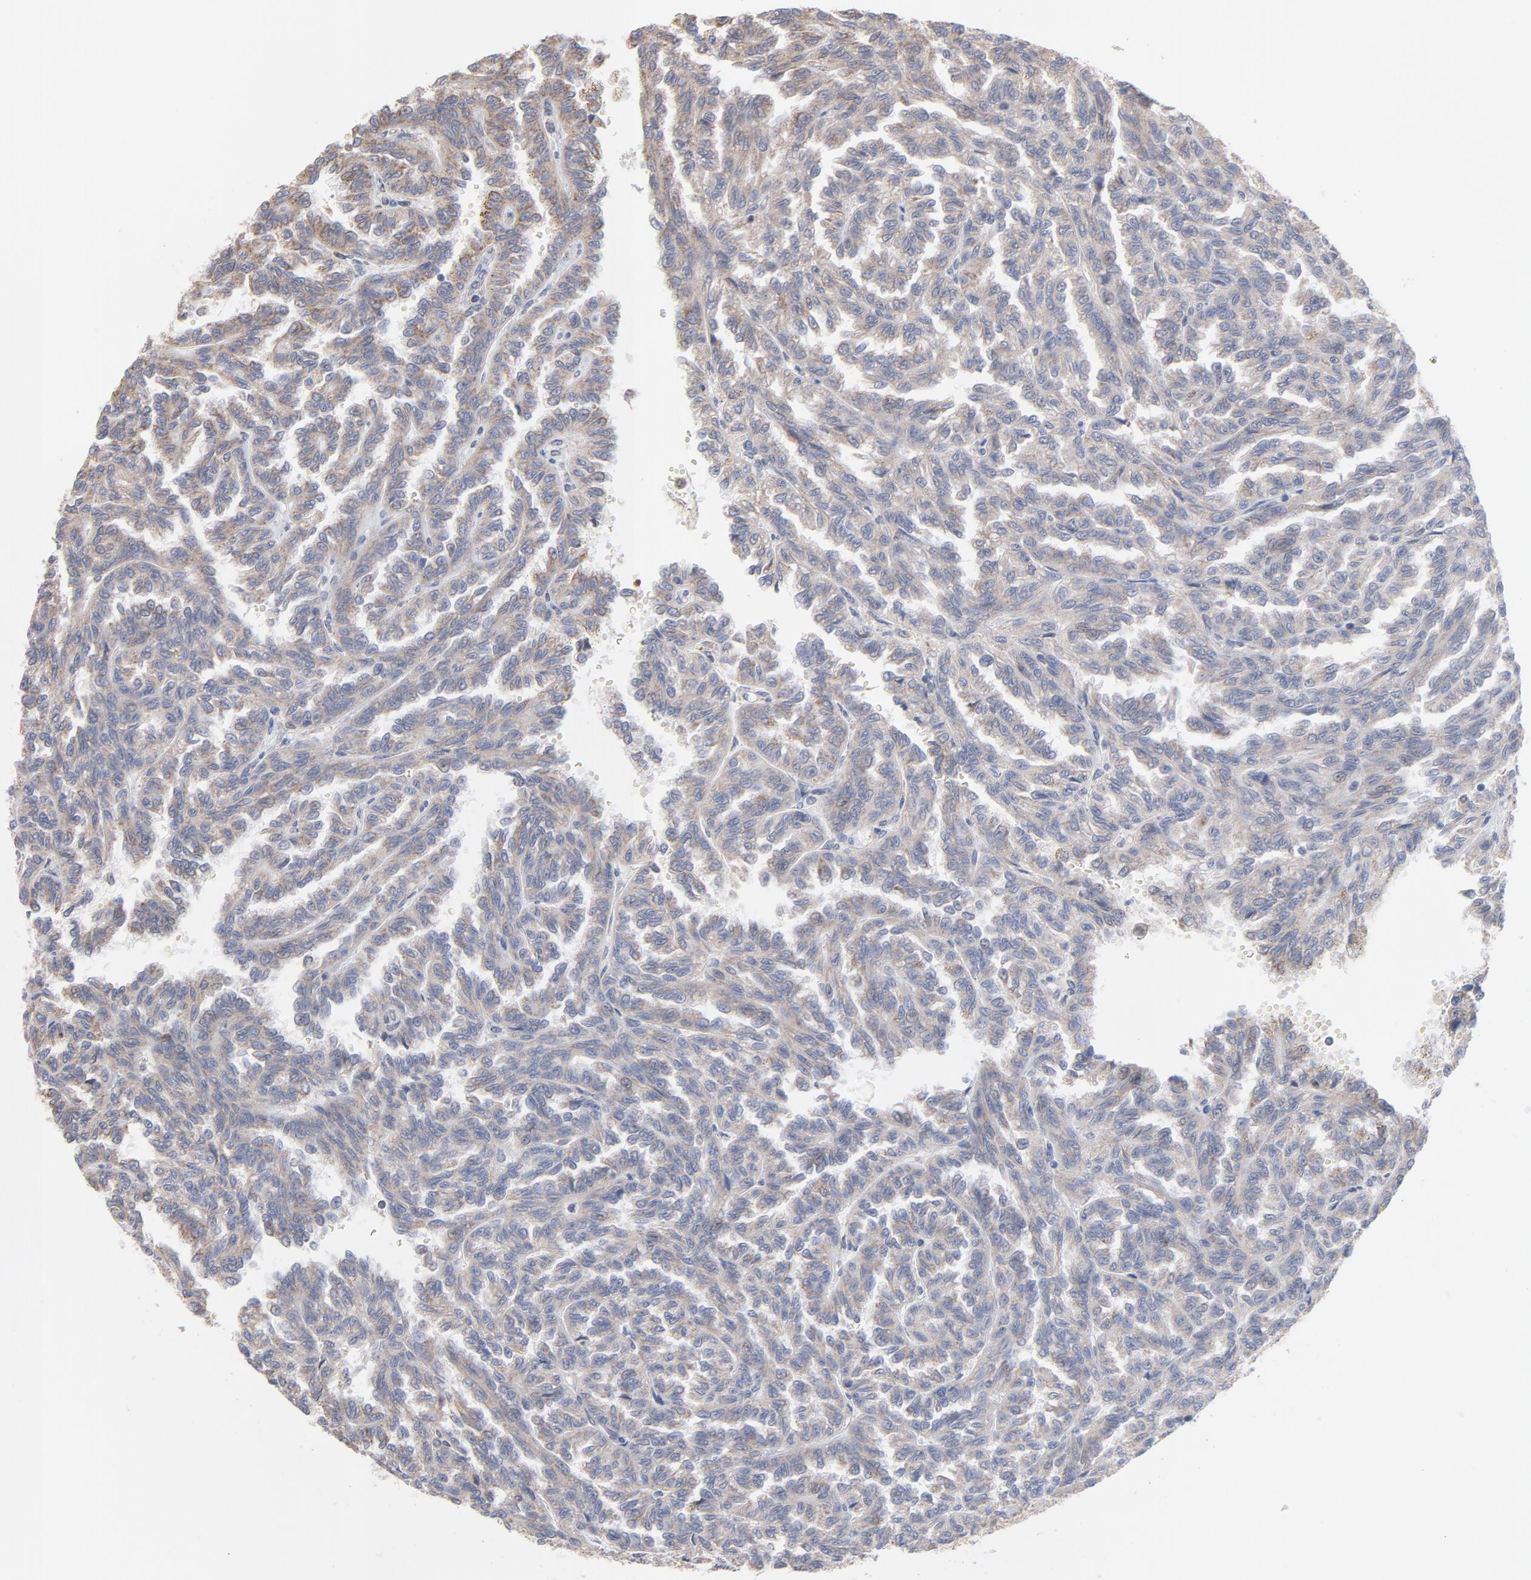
{"staining": {"intensity": "weak", "quantity": ">75%", "location": "cytoplasmic/membranous"}, "tissue": "renal cancer", "cell_type": "Tumor cells", "image_type": "cancer", "snomed": [{"axis": "morphology", "description": "Inflammation, NOS"}, {"axis": "morphology", "description": "Adenocarcinoma, NOS"}, {"axis": "topography", "description": "Kidney"}], "caption": "A photomicrograph showing weak cytoplasmic/membranous expression in approximately >75% of tumor cells in renal cancer (adenocarcinoma), as visualized by brown immunohistochemical staining.", "gene": "PPFIBP2", "patient": {"sex": "male", "age": 68}}